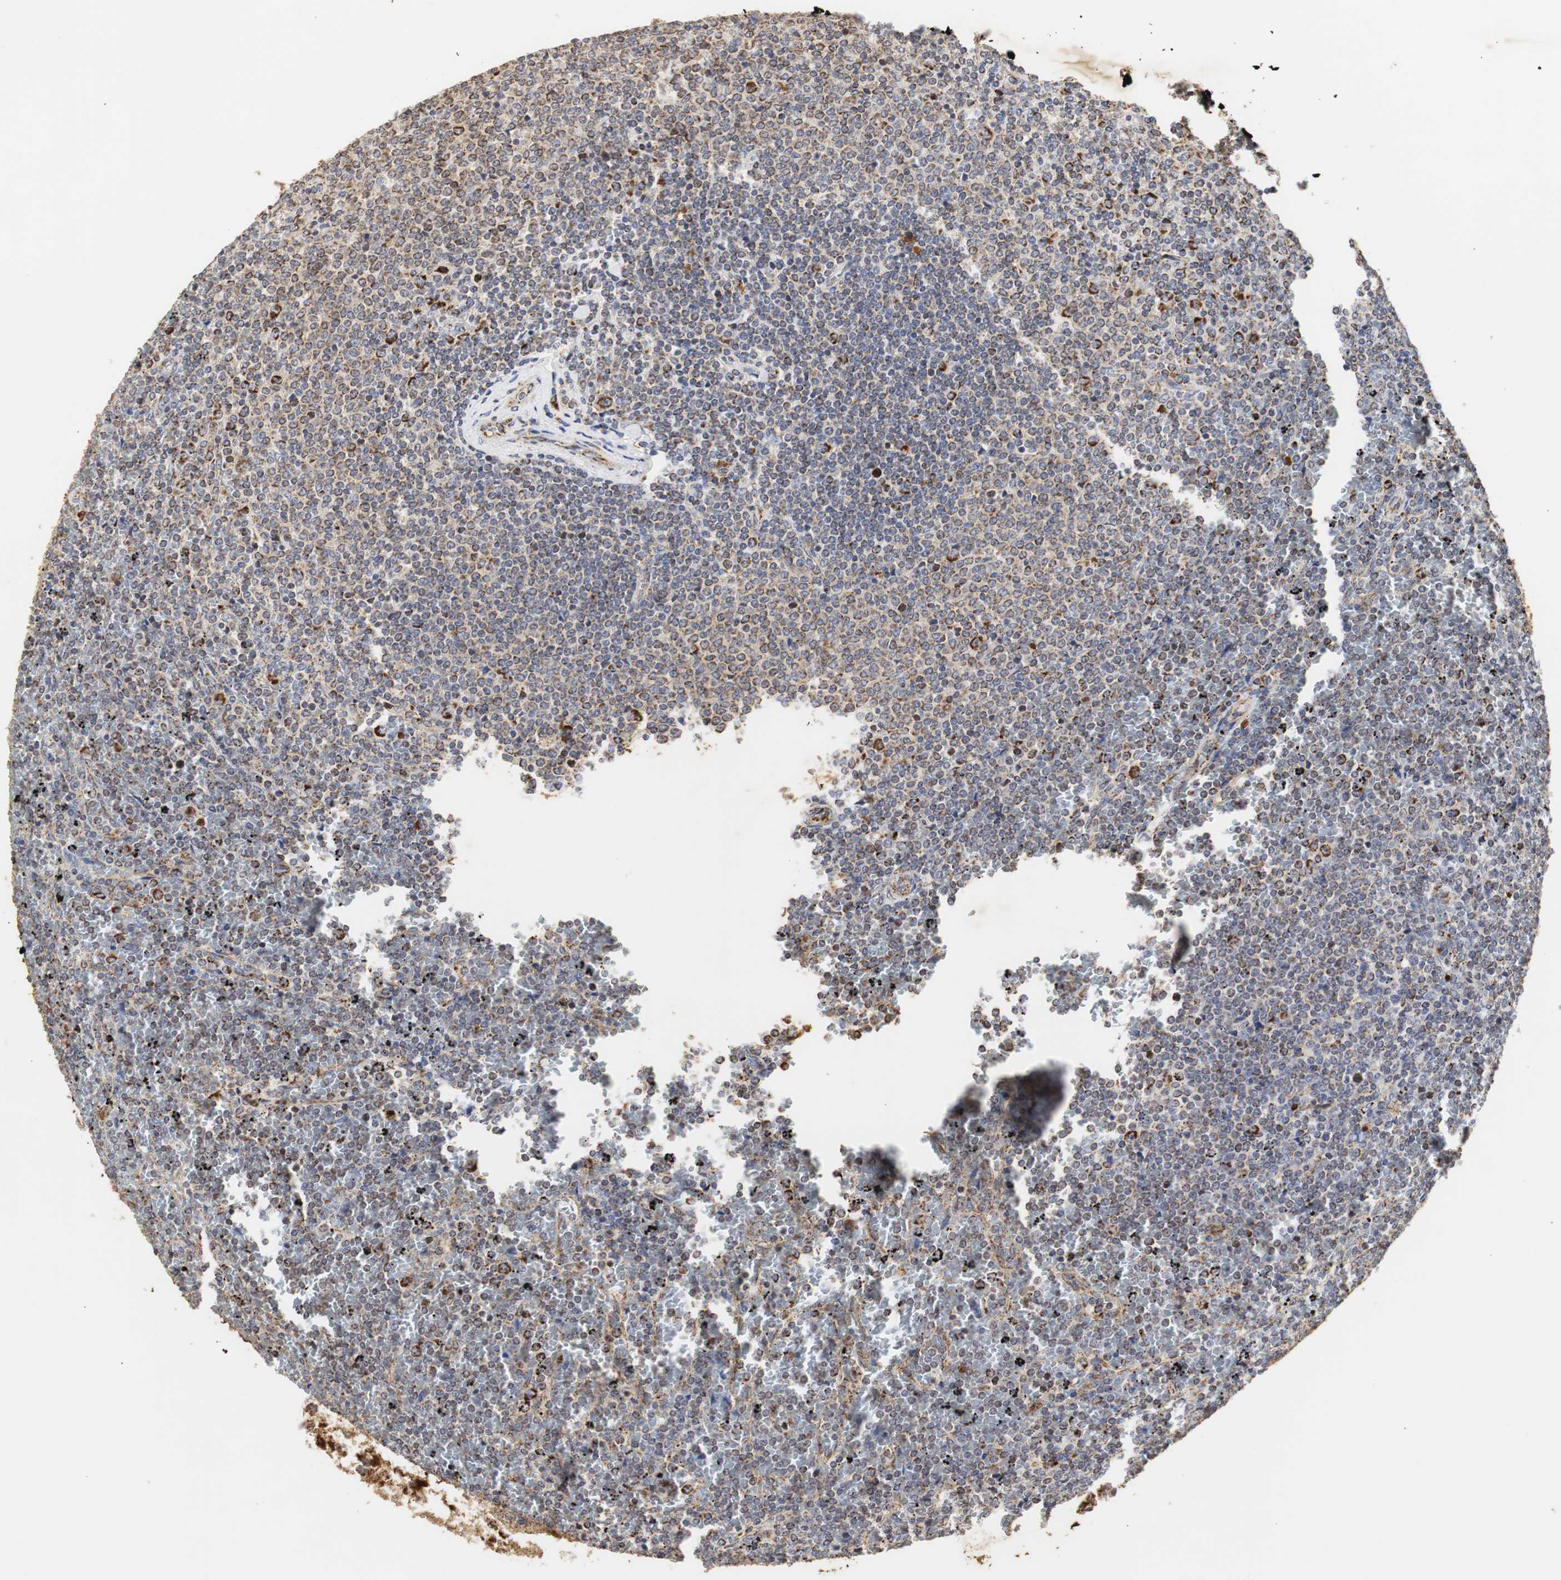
{"staining": {"intensity": "strong", "quantity": "25%-75%", "location": "cytoplasmic/membranous"}, "tissue": "lymphoma", "cell_type": "Tumor cells", "image_type": "cancer", "snomed": [{"axis": "morphology", "description": "Malignant lymphoma, non-Hodgkin's type, Low grade"}, {"axis": "topography", "description": "Spleen"}], "caption": "Immunohistochemical staining of human malignant lymphoma, non-Hodgkin's type (low-grade) reveals strong cytoplasmic/membranous protein positivity in about 25%-75% of tumor cells.", "gene": "HSD17B10", "patient": {"sex": "female", "age": 77}}